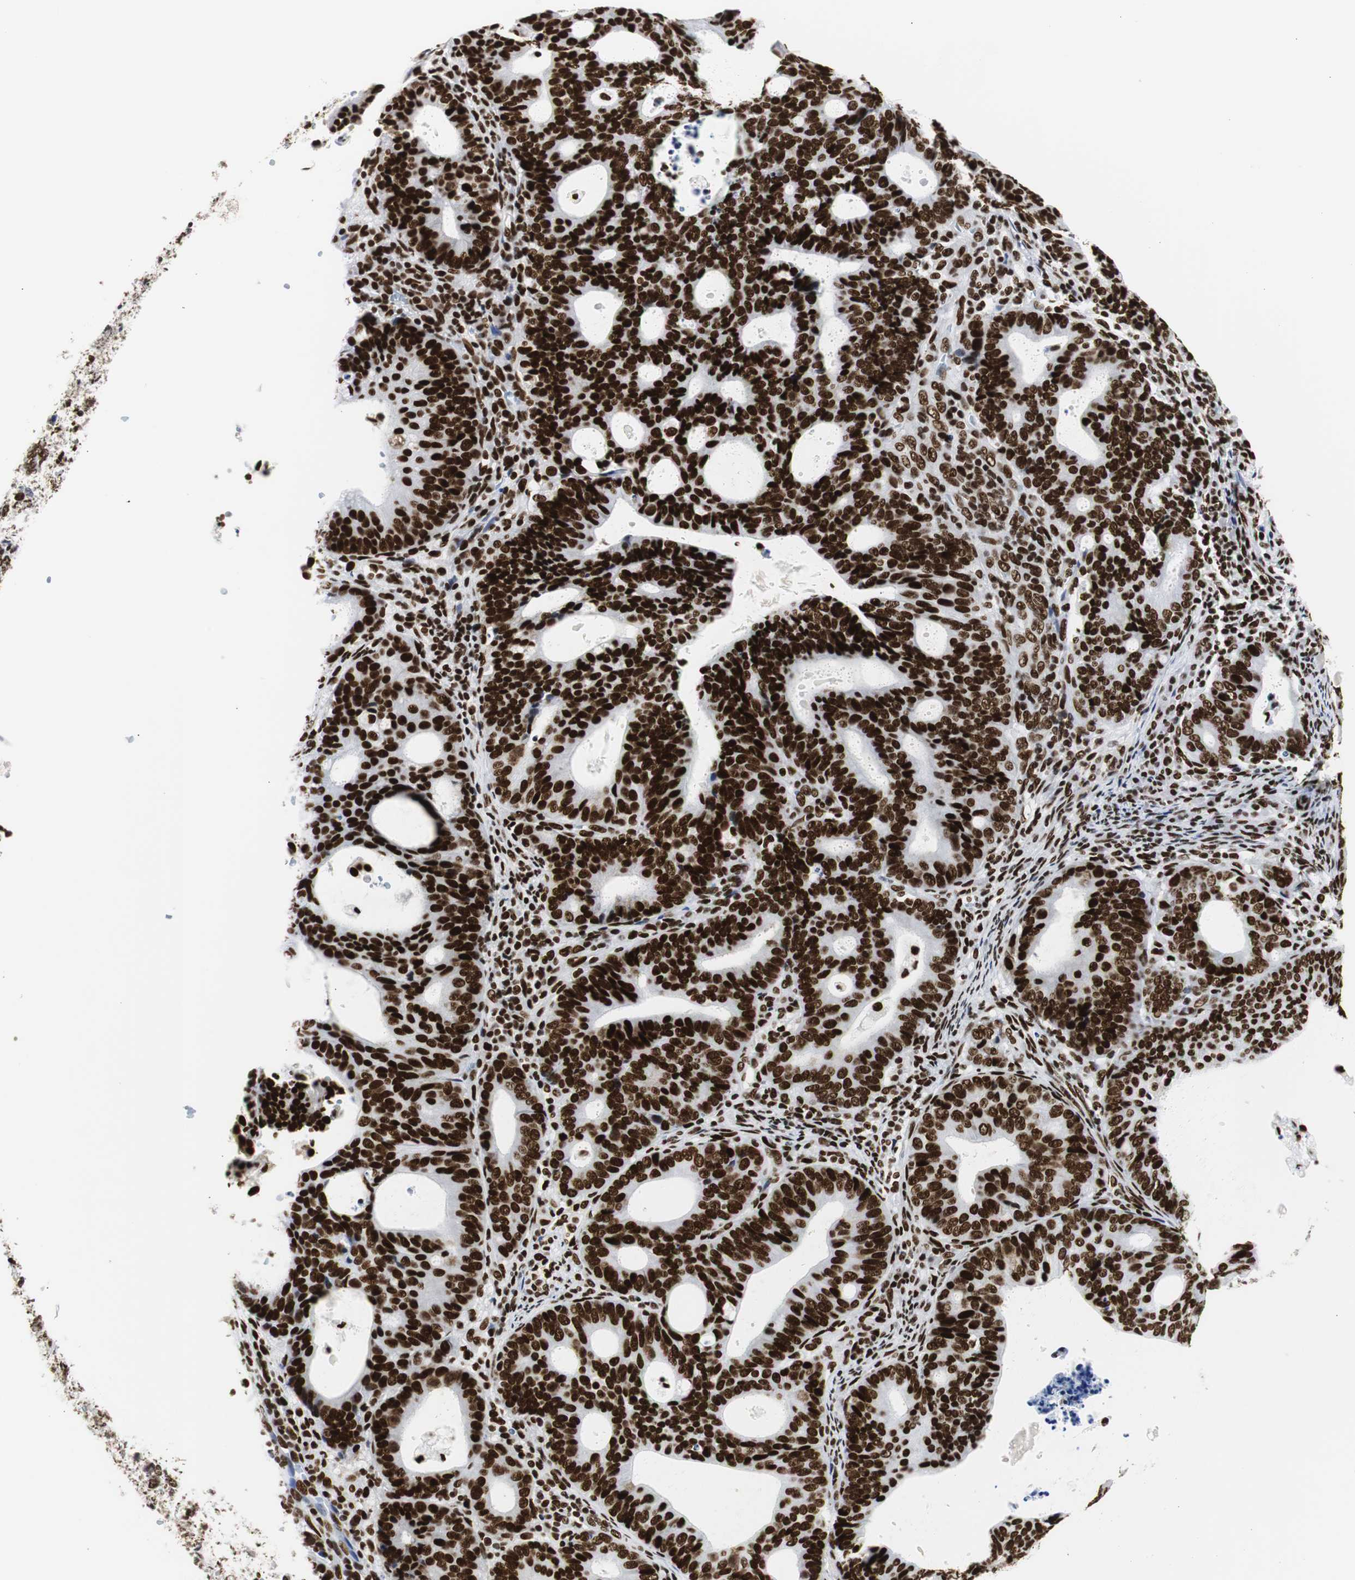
{"staining": {"intensity": "strong", "quantity": ">75%", "location": "nuclear"}, "tissue": "endometrial cancer", "cell_type": "Tumor cells", "image_type": "cancer", "snomed": [{"axis": "morphology", "description": "Adenocarcinoma, NOS"}, {"axis": "topography", "description": "Uterus"}], "caption": "This micrograph demonstrates immunohistochemistry staining of endometrial cancer (adenocarcinoma), with high strong nuclear expression in about >75% of tumor cells.", "gene": "HNRNPH2", "patient": {"sex": "female", "age": 83}}